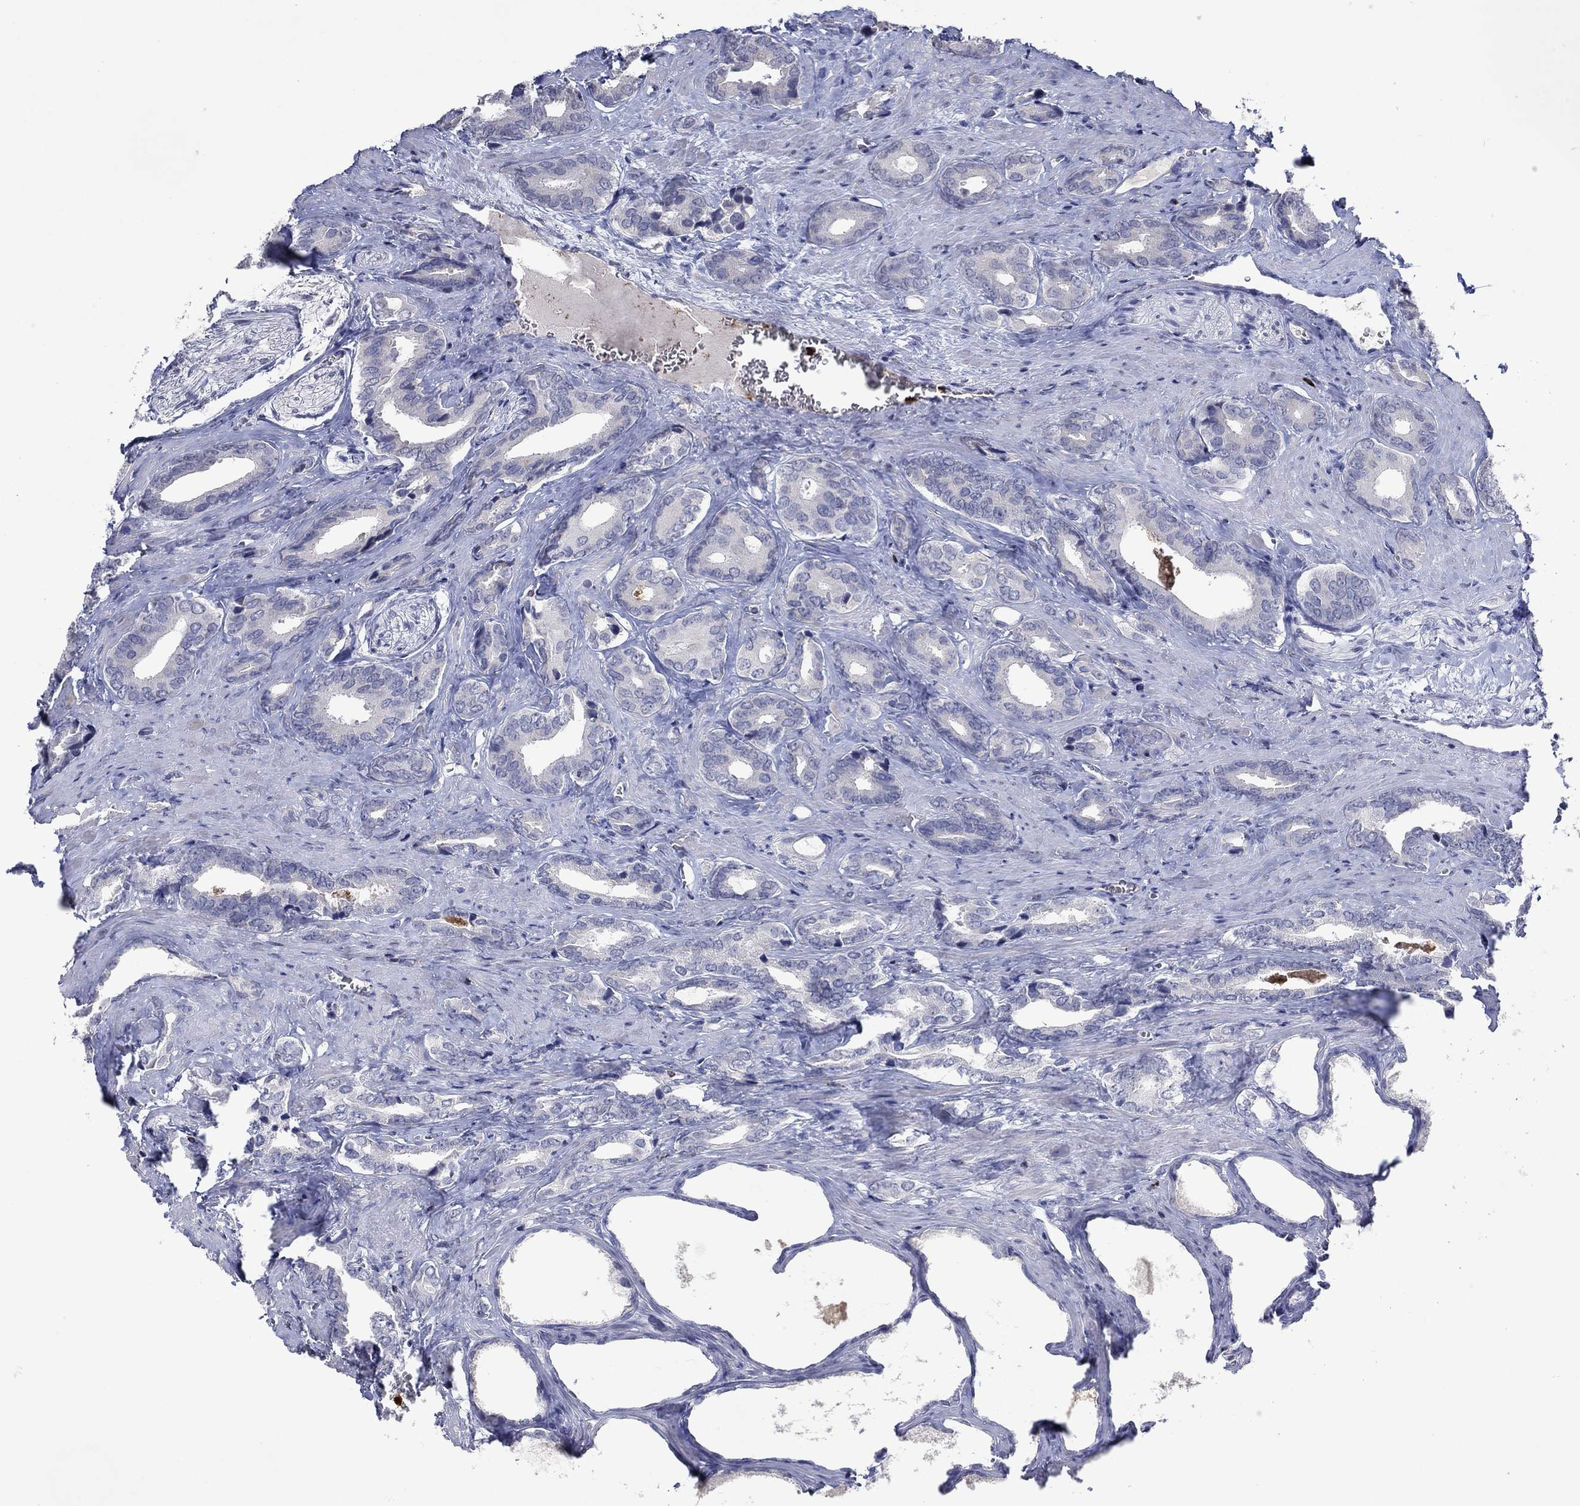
{"staining": {"intensity": "negative", "quantity": "none", "location": "none"}, "tissue": "prostate cancer", "cell_type": "Tumor cells", "image_type": "cancer", "snomed": [{"axis": "morphology", "description": "Adenocarcinoma, NOS"}, {"axis": "topography", "description": "Prostate"}], "caption": "Immunohistochemical staining of human prostate cancer shows no significant expression in tumor cells.", "gene": "CCL5", "patient": {"sex": "male", "age": 66}}